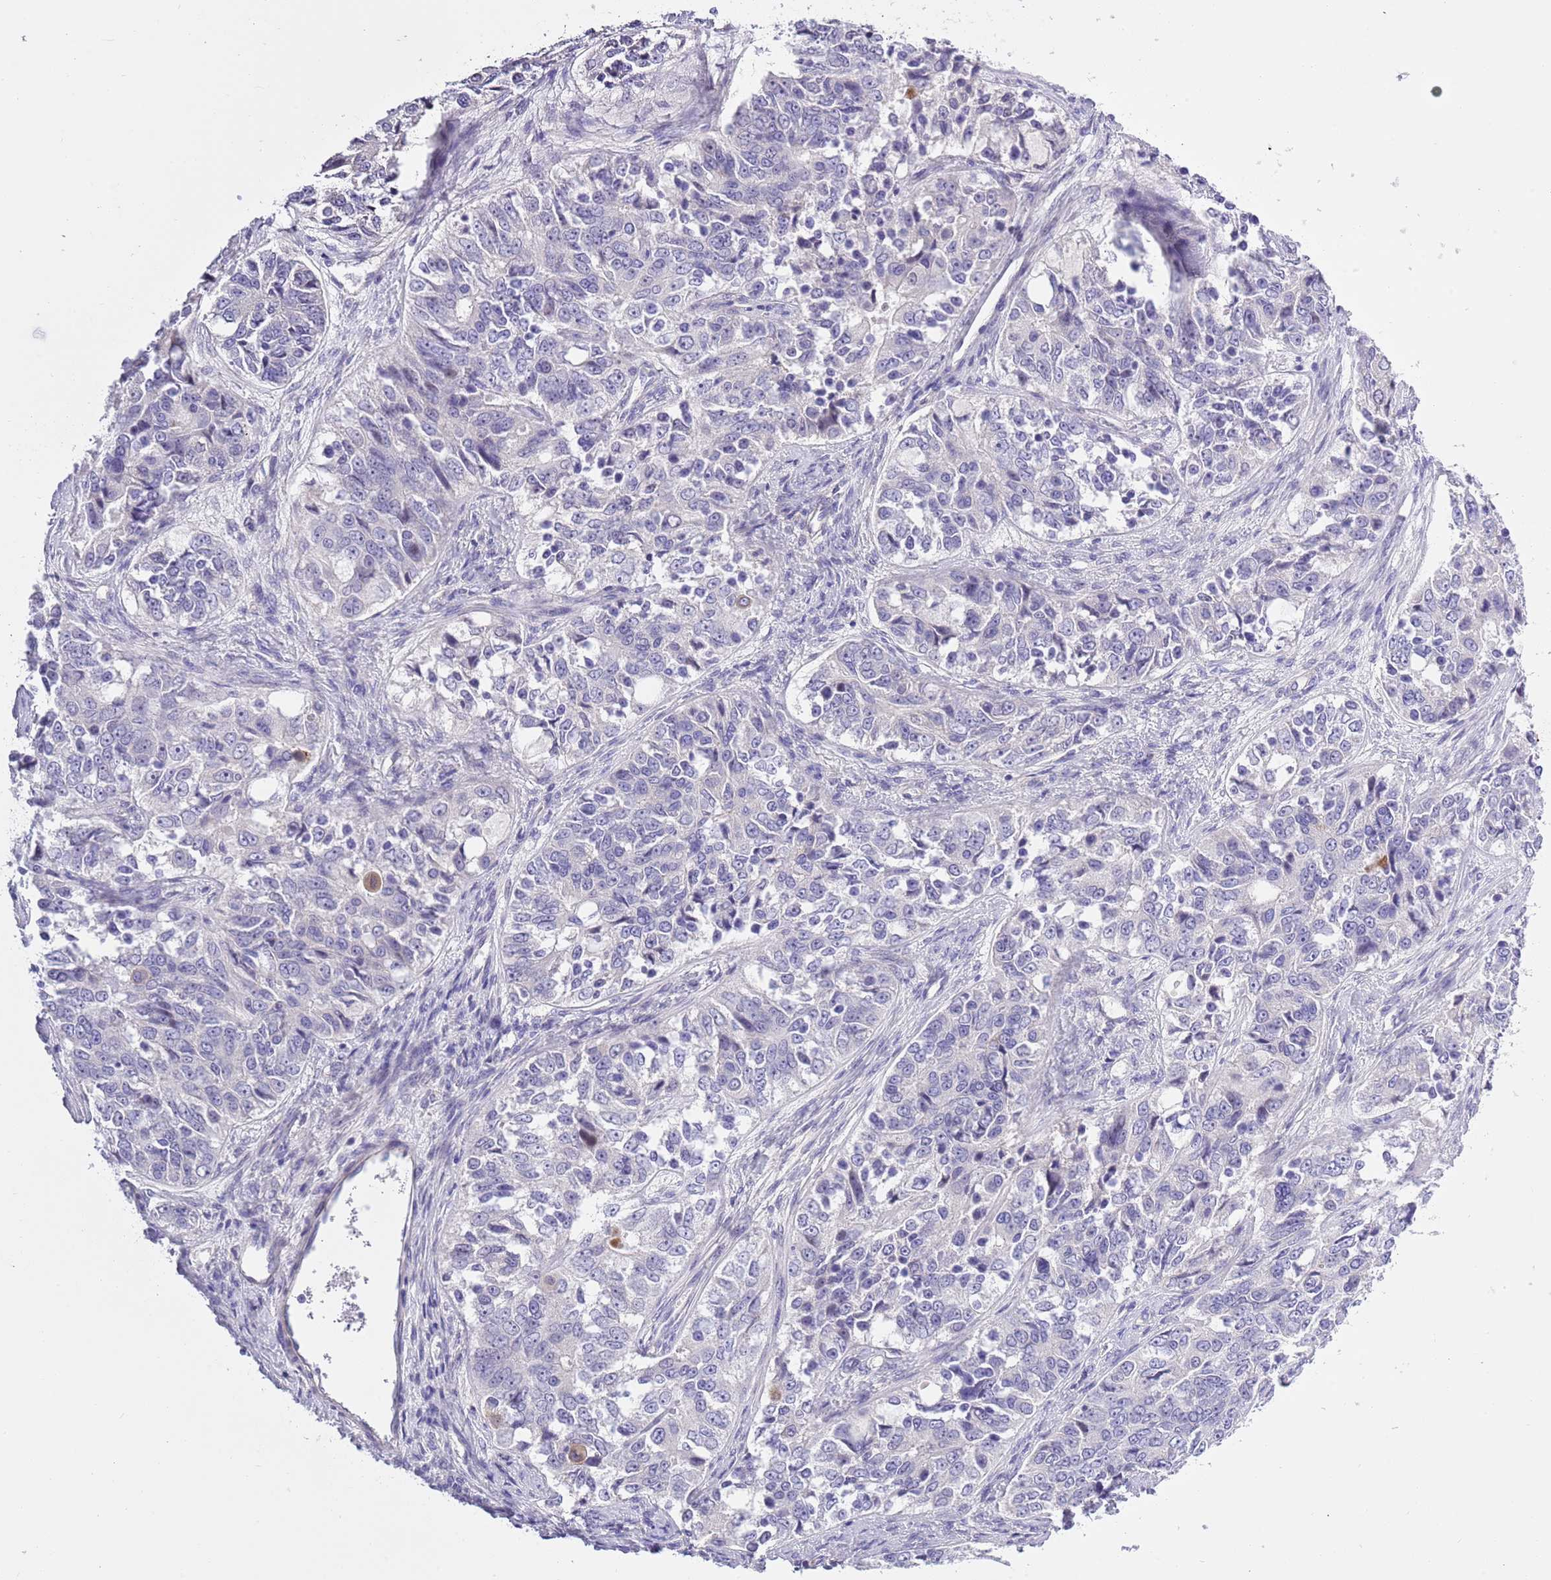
{"staining": {"intensity": "negative", "quantity": "none", "location": "none"}, "tissue": "ovarian cancer", "cell_type": "Tumor cells", "image_type": "cancer", "snomed": [{"axis": "morphology", "description": "Carcinoma, endometroid"}, {"axis": "topography", "description": "Ovary"}], "caption": "Immunohistochemistry photomicrograph of ovarian endometroid carcinoma stained for a protein (brown), which shows no staining in tumor cells.", "gene": "NET1", "patient": {"sex": "female", "age": 51}}